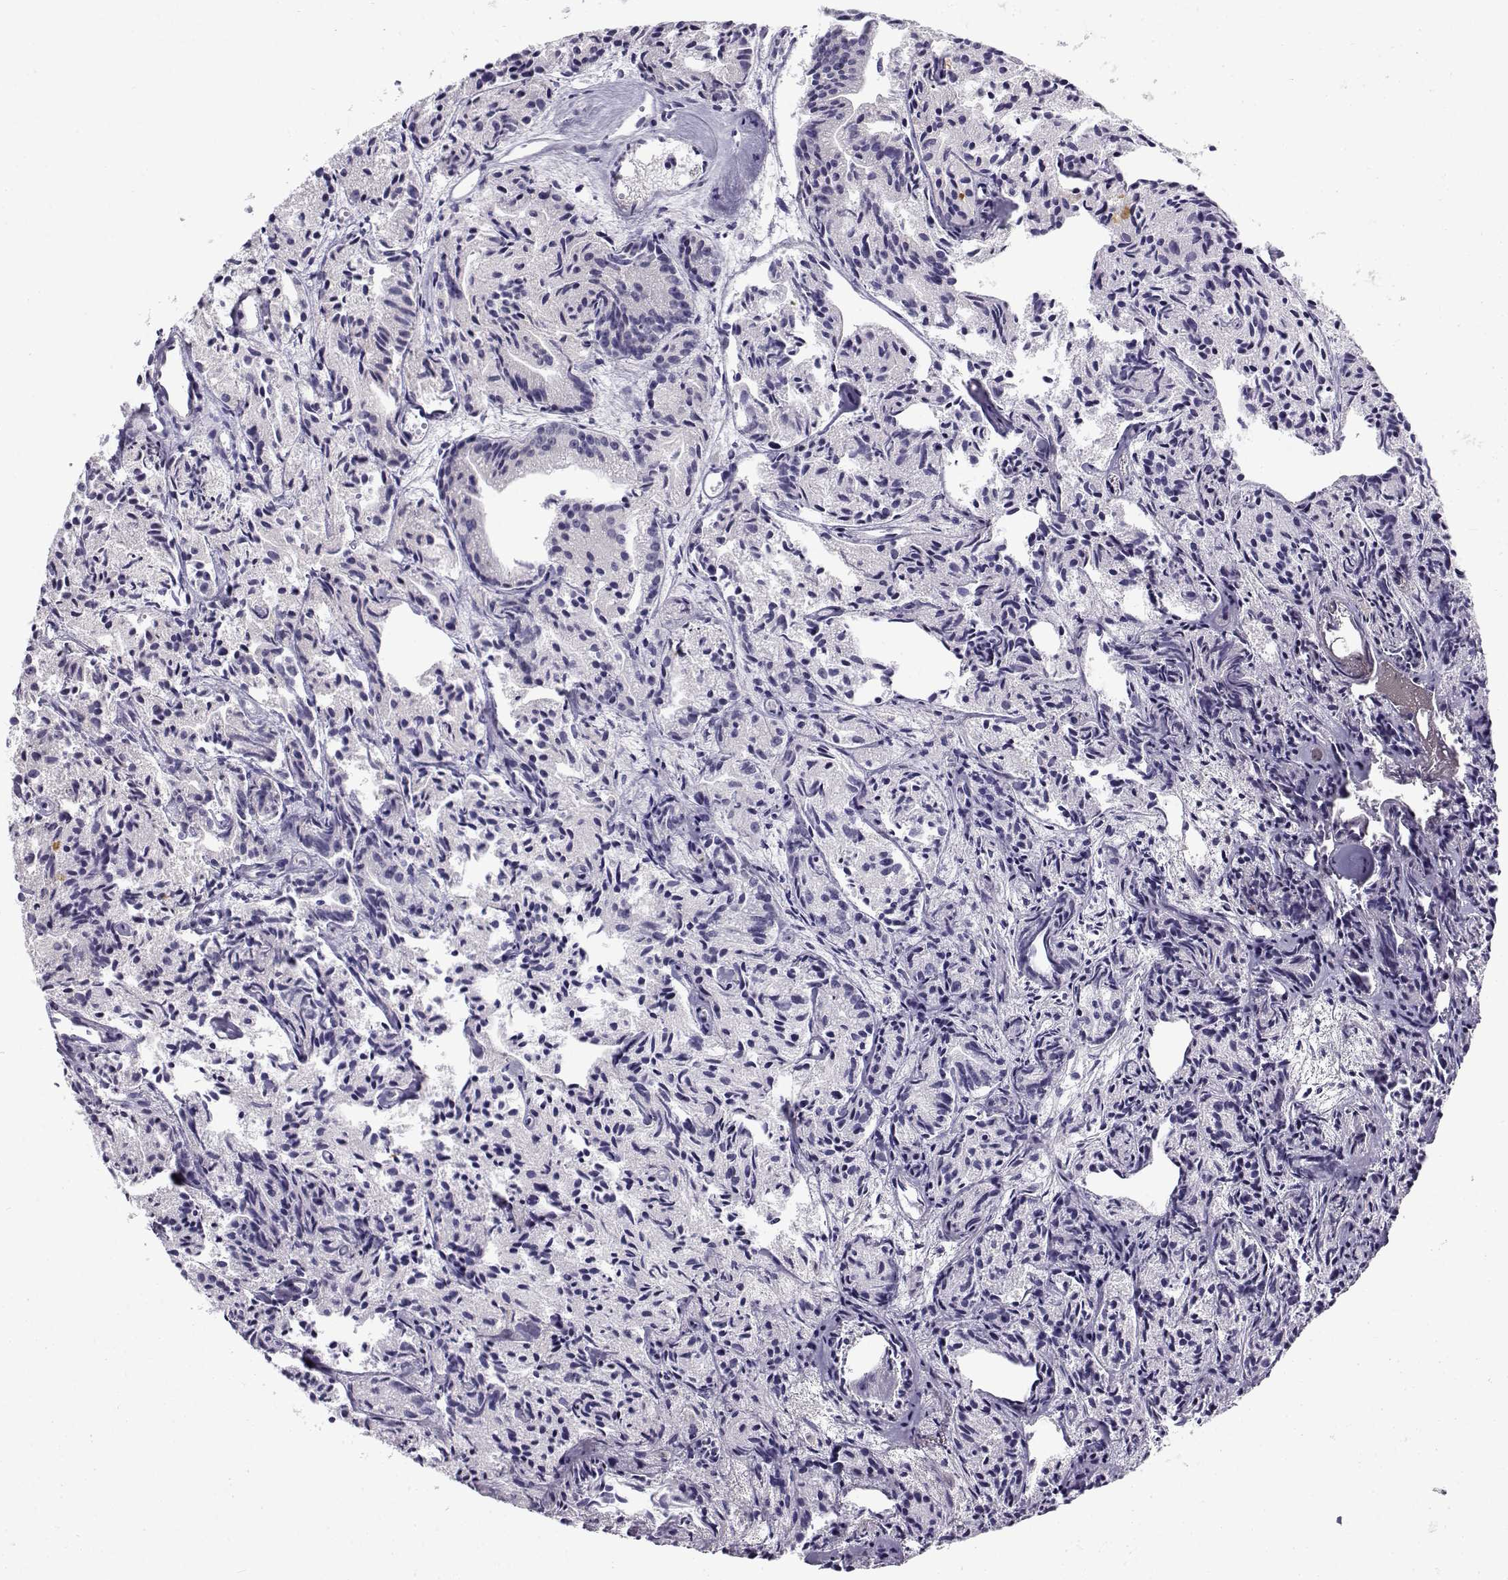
{"staining": {"intensity": "negative", "quantity": "none", "location": "none"}, "tissue": "prostate cancer", "cell_type": "Tumor cells", "image_type": "cancer", "snomed": [{"axis": "morphology", "description": "Adenocarcinoma, Medium grade"}, {"axis": "topography", "description": "Prostate"}], "caption": "Histopathology image shows no protein positivity in tumor cells of prostate cancer tissue. (Immunohistochemistry, brightfield microscopy, high magnification).", "gene": "FAM166A", "patient": {"sex": "male", "age": 74}}